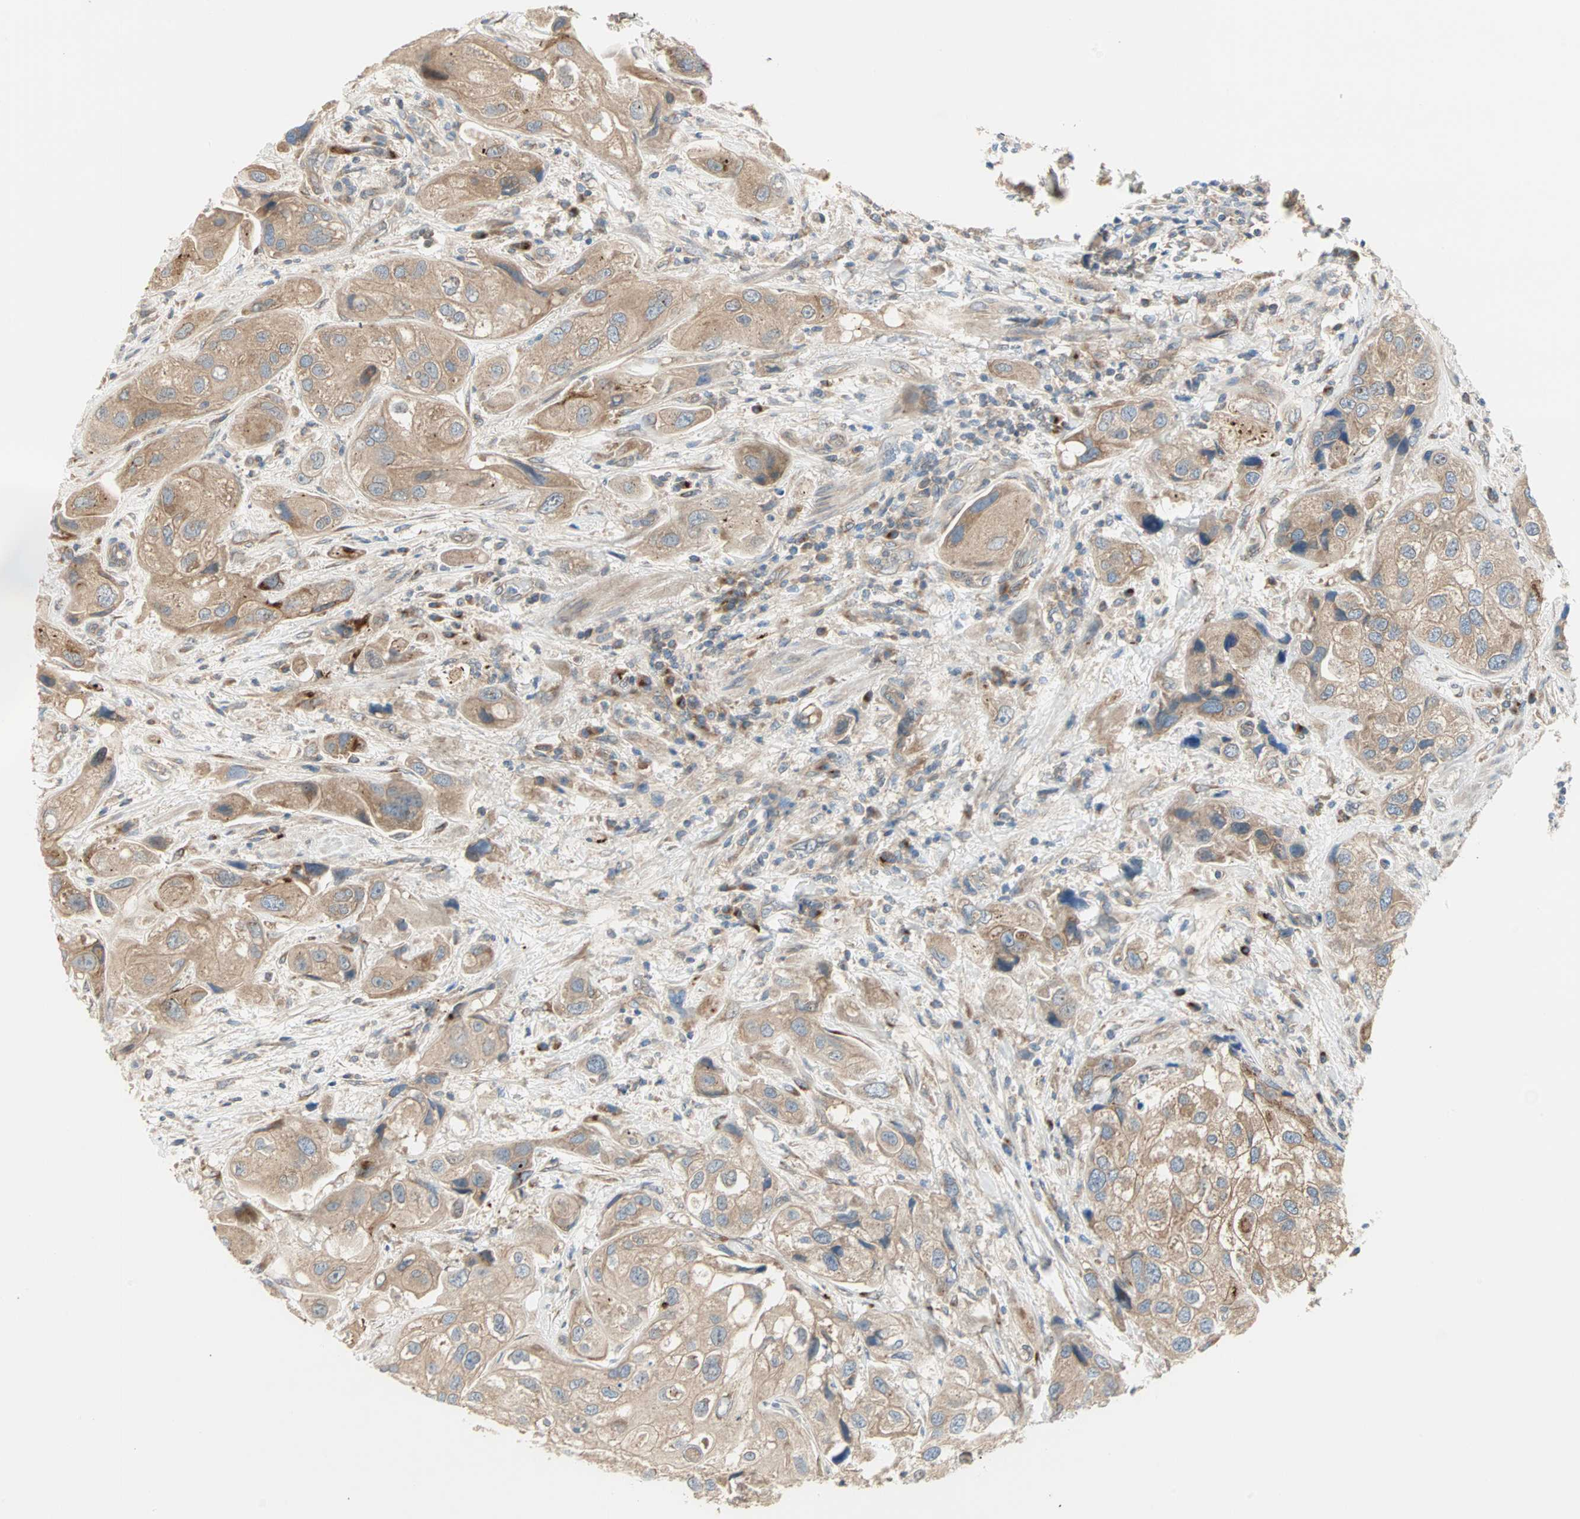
{"staining": {"intensity": "moderate", "quantity": ">75%", "location": "cytoplasmic/membranous"}, "tissue": "urothelial cancer", "cell_type": "Tumor cells", "image_type": "cancer", "snomed": [{"axis": "morphology", "description": "Urothelial carcinoma, High grade"}, {"axis": "topography", "description": "Urinary bladder"}], "caption": "Moderate cytoplasmic/membranous protein expression is appreciated in approximately >75% of tumor cells in urothelial cancer.", "gene": "PDE8A", "patient": {"sex": "female", "age": 64}}